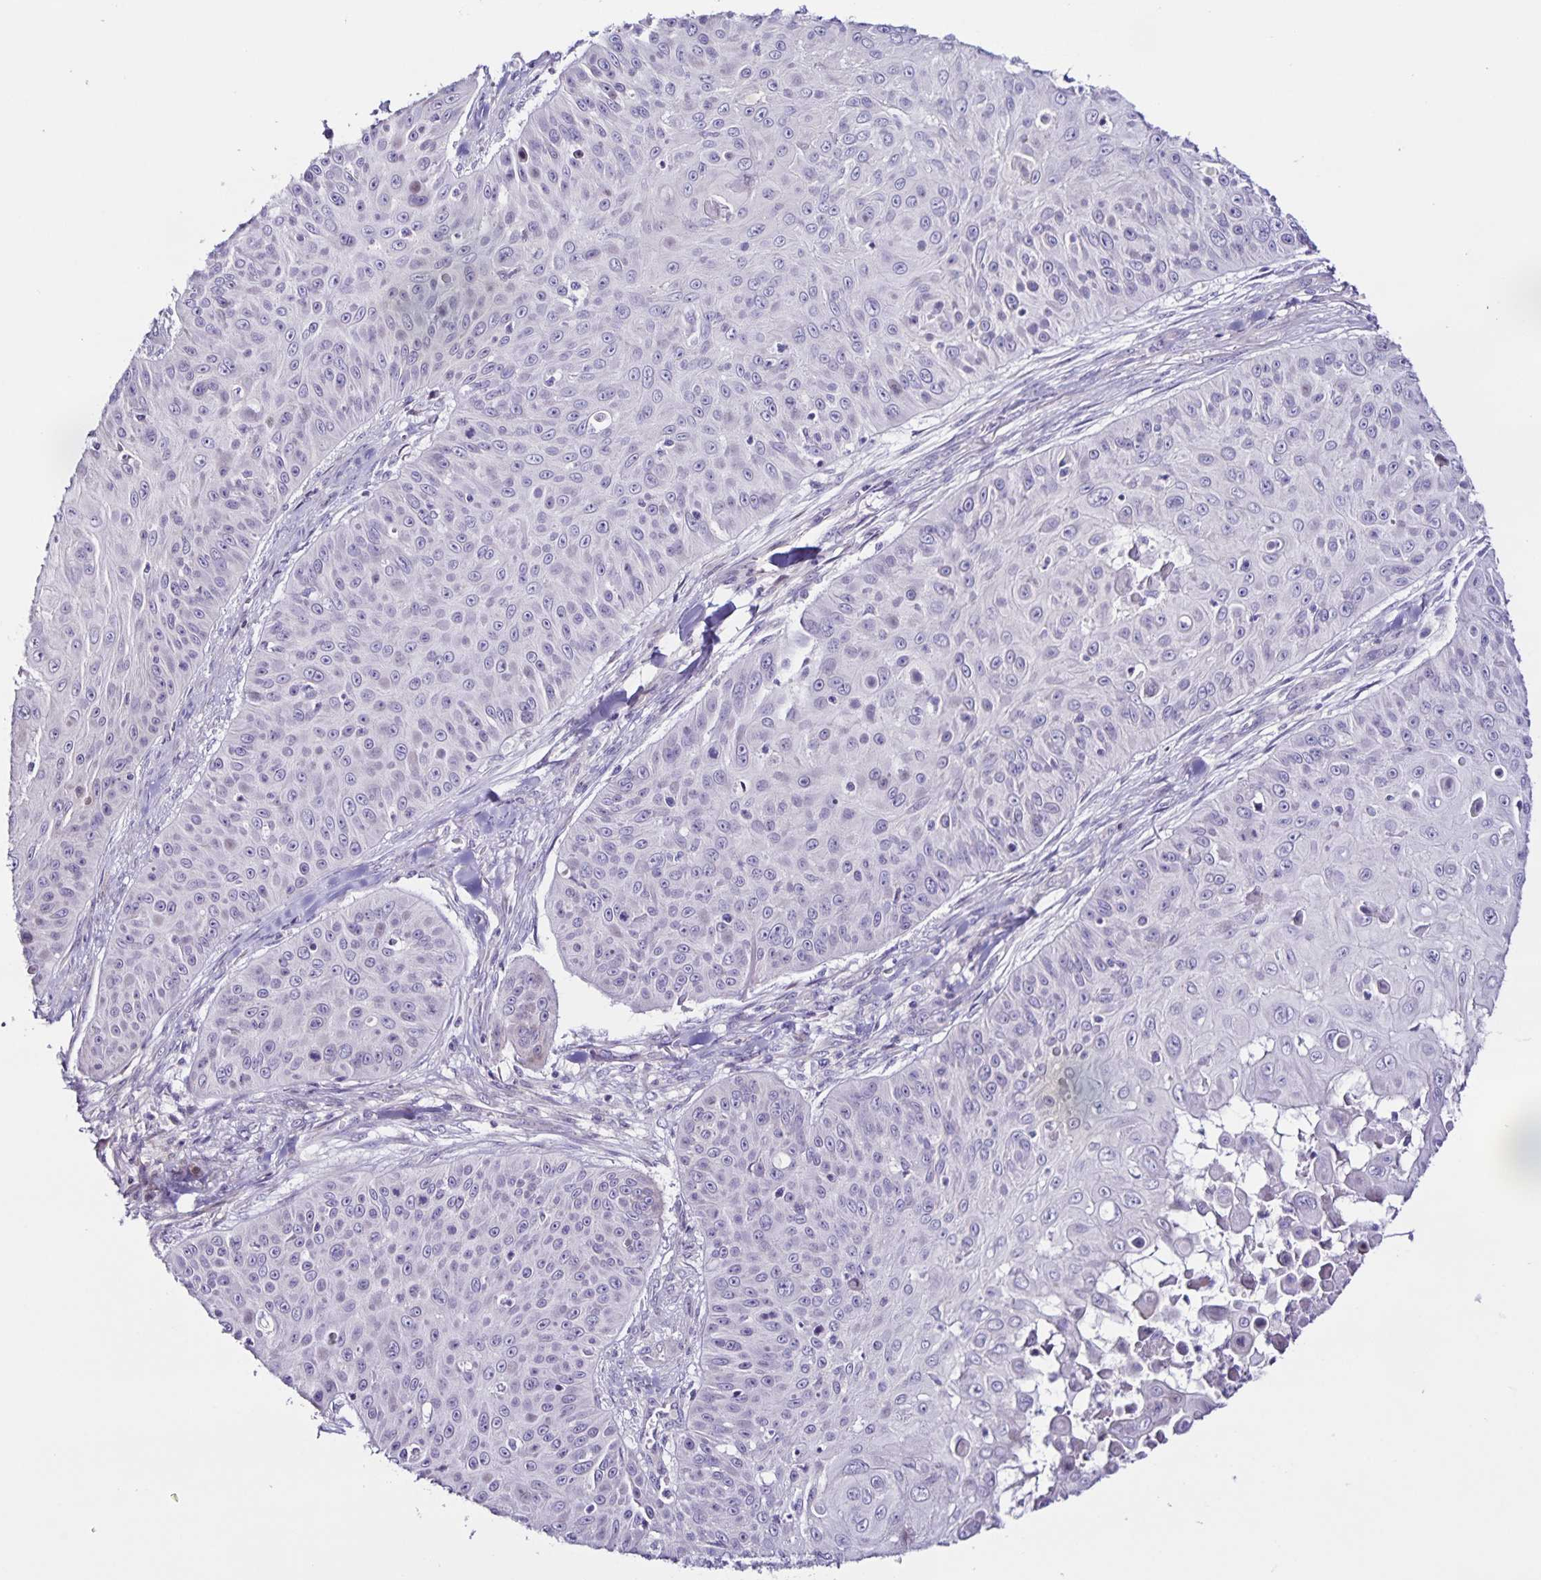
{"staining": {"intensity": "negative", "quantity": "none", "location": "none"}, "tissue": "skin cancer", "cell_type": "Tumor cells", "image_type": "cancer", "snomed": [{"axis": "morphology", "description": "Squamous cell carcinoma, NOS"}, {"axis": "topography", "description": "Skin"}], "caption": "This is an immunohistochemistry (IHC) image of skin squamous cell carcinoma. There is no expression in tumor cells.", "gene": "RNFT2", "patient": {"sex": "male", "age": 82}}